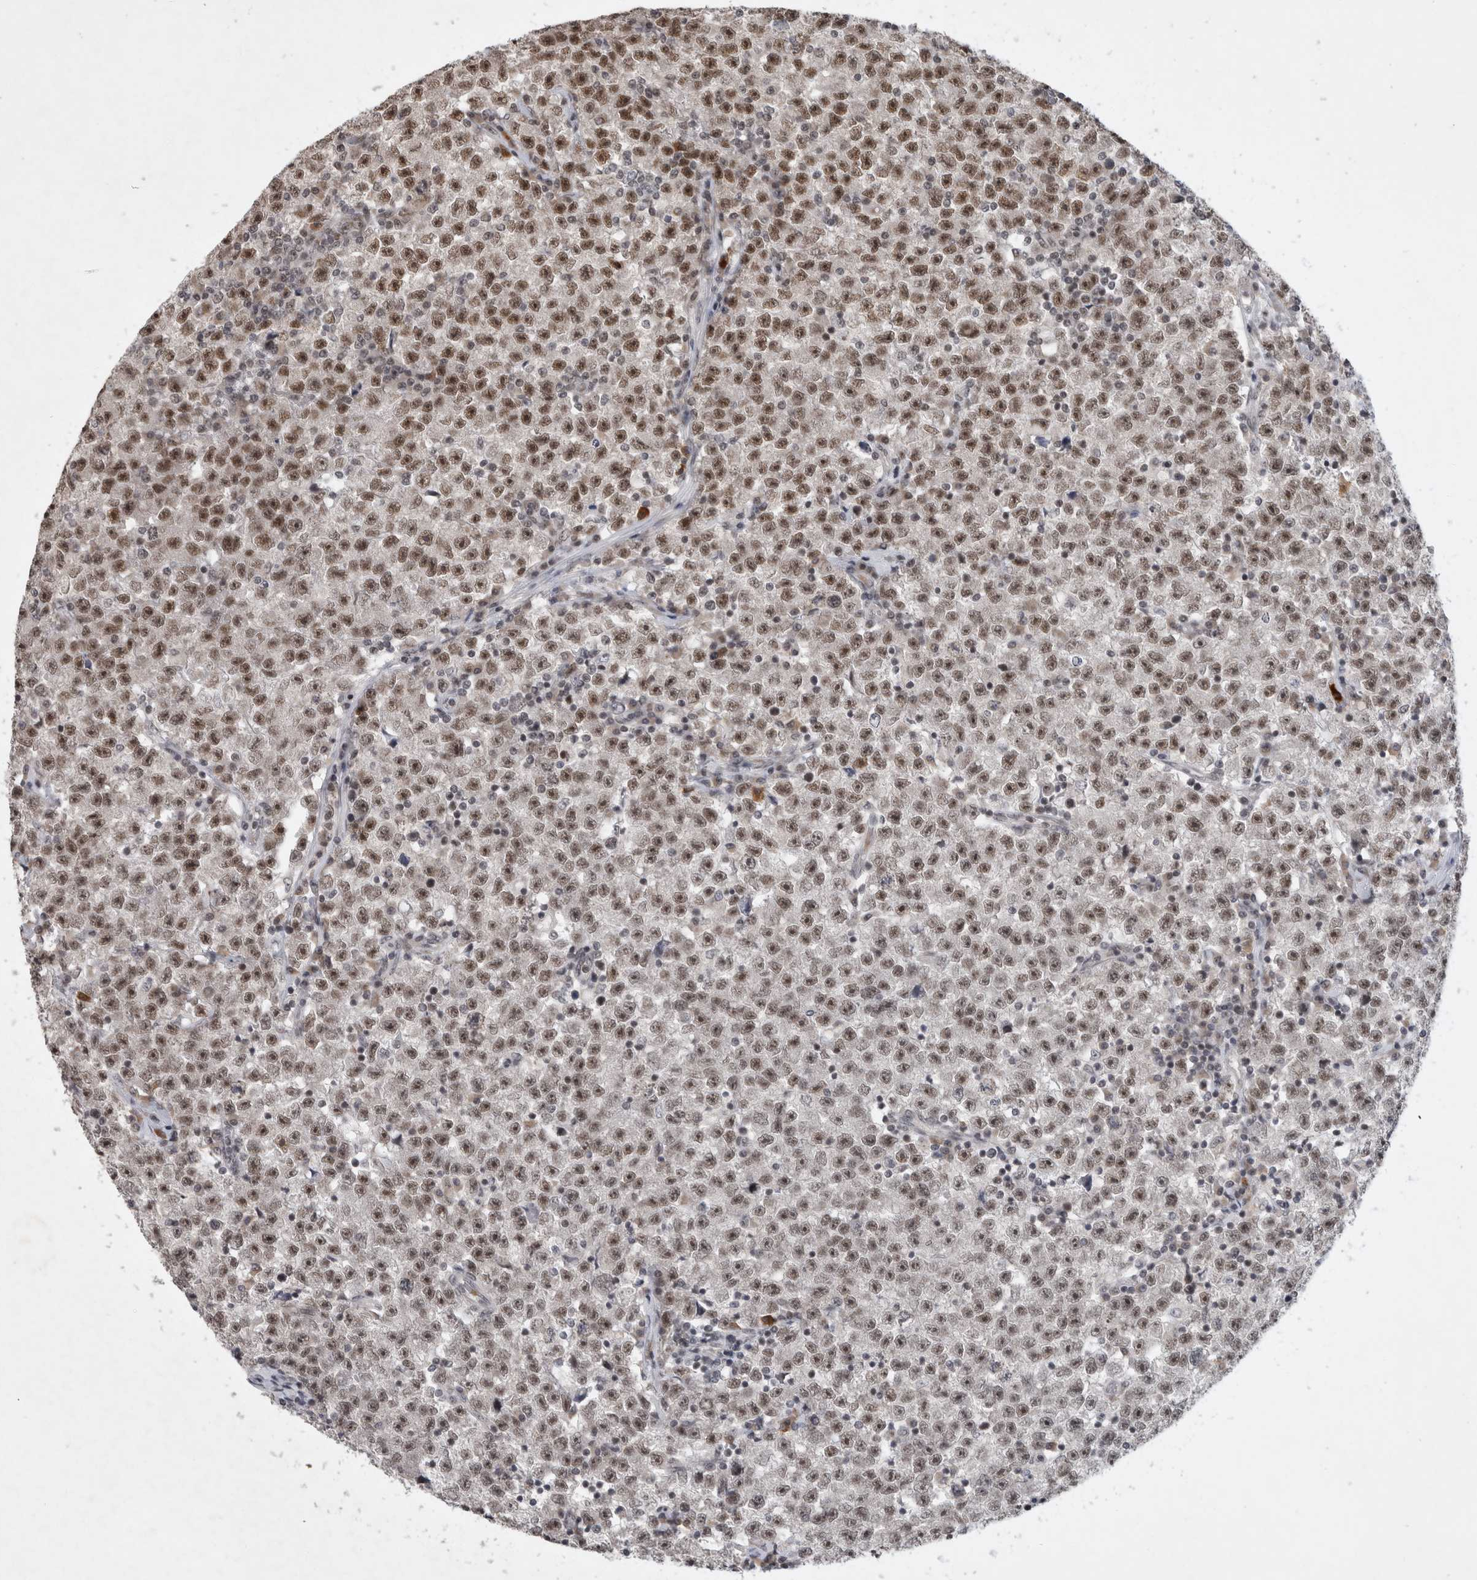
{"staining": {"intensity": "weak", "quantity": ">75%", "location": "nuclear"}, "tissue": "testis cancer", "cell_type": "Tumor cells", "image_type": "cancer", "snomed": [{"axis": "morphology", "description": "Seminoma, NOS"}, {"axis": "topography", "description": "Testis"}], "caption": "Weak nuclear staining is identified in approximately >75% of tumor cells in testis cancer.", "gene": "HESX1", "patient": {"sex": "male", "age": 22}}